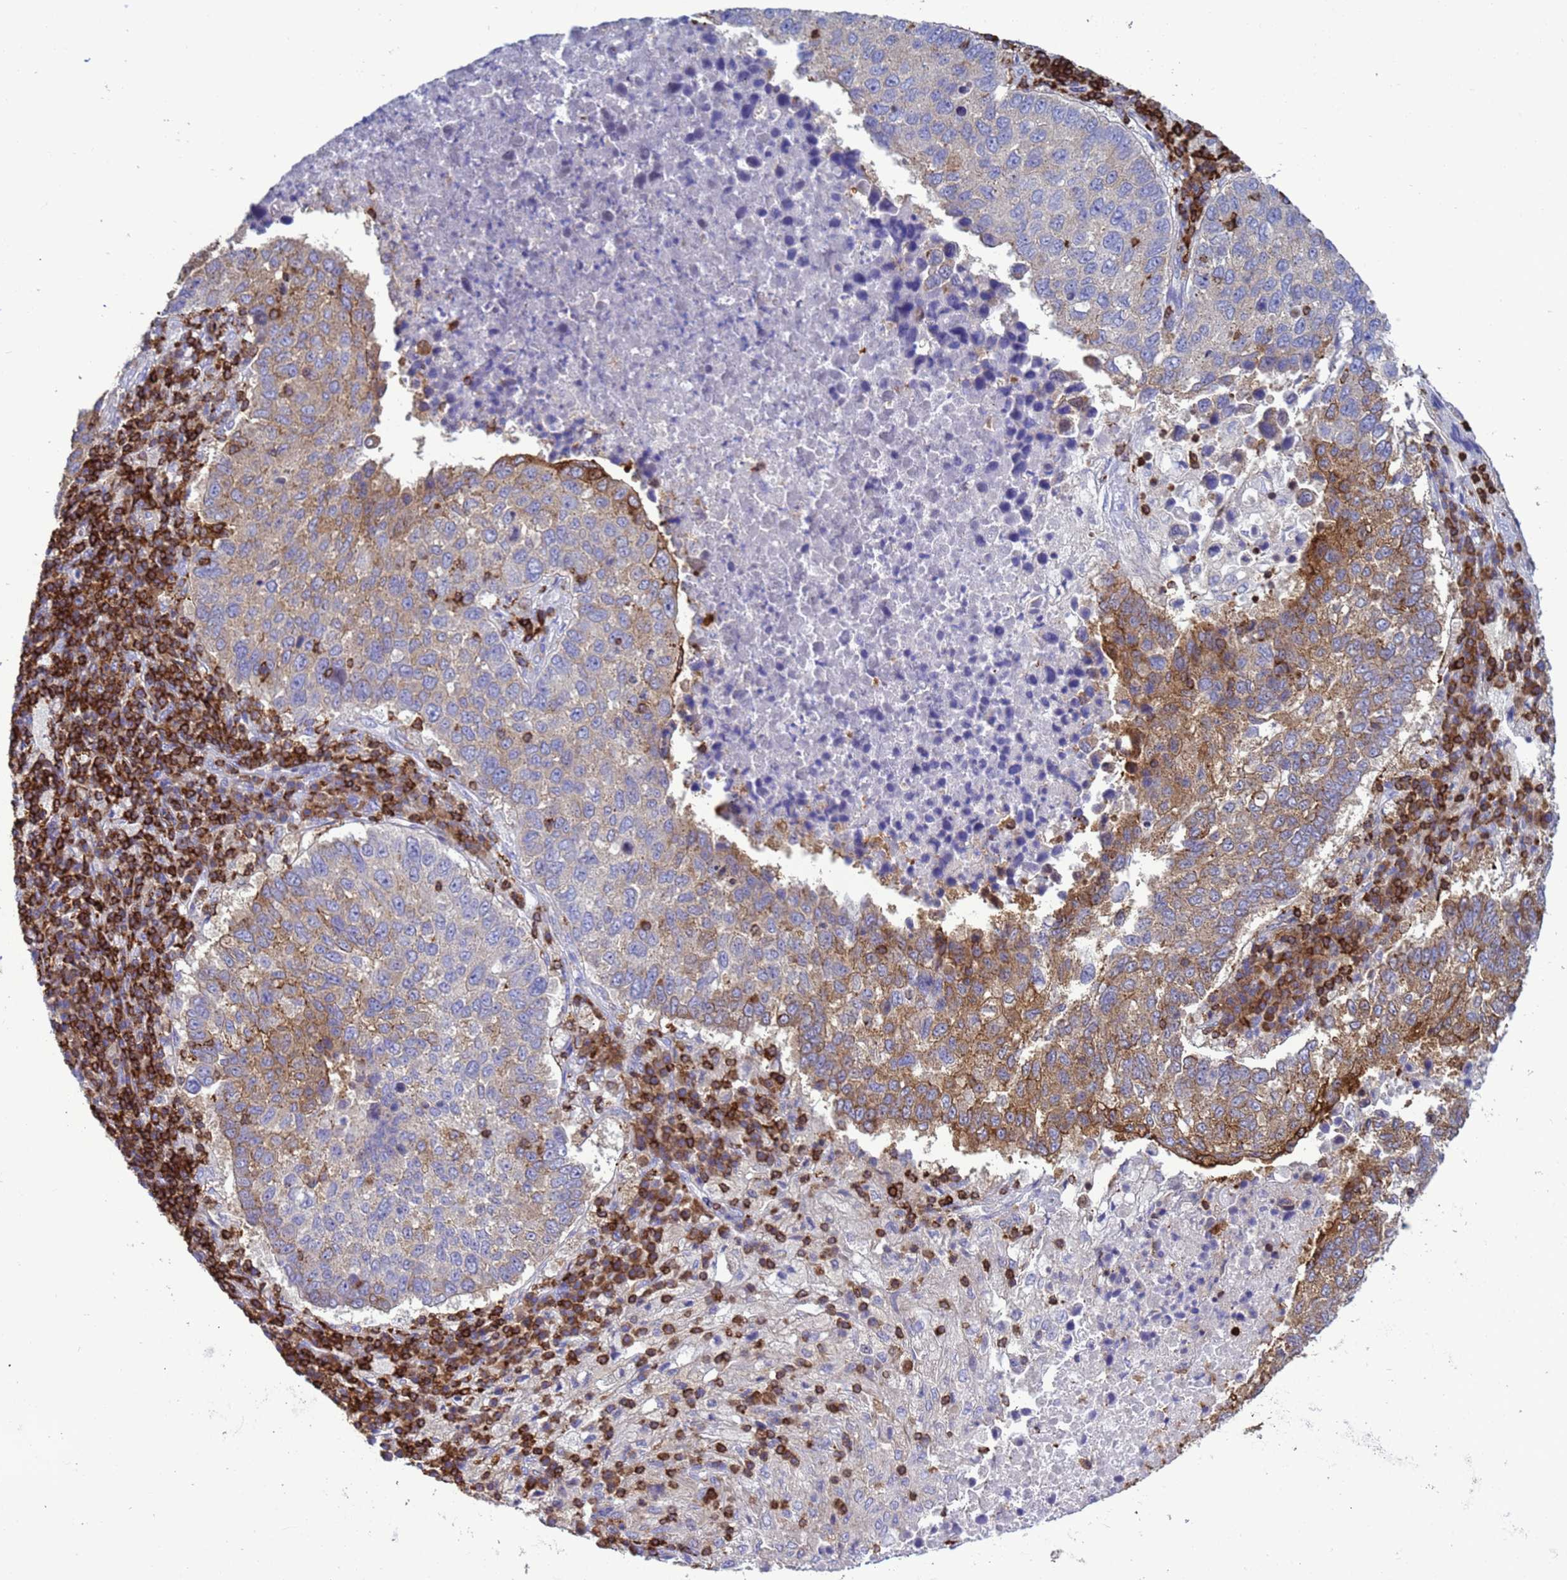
{"staining": {"intensity": "moderate", "quantity": "25%-75%", "location": "cytoplasmic/membranous"}, "tissue": "lung cancer", "cell_type": "Tumor cells", "image_type": "cancer", "snomed": [{"axis": "morphology", "description": "Squamous cell carcinoma, NOS"}, {"axis": "topography", "description": "Lung"}], "caption": "Brown immunohistochemical staining in lung cancer displays moderate cytoplasmic/membranous staining in approximately 25%-75% of tumor cells.", "gene": "EZR", "patient": {"sex": "male", "age": 73}}